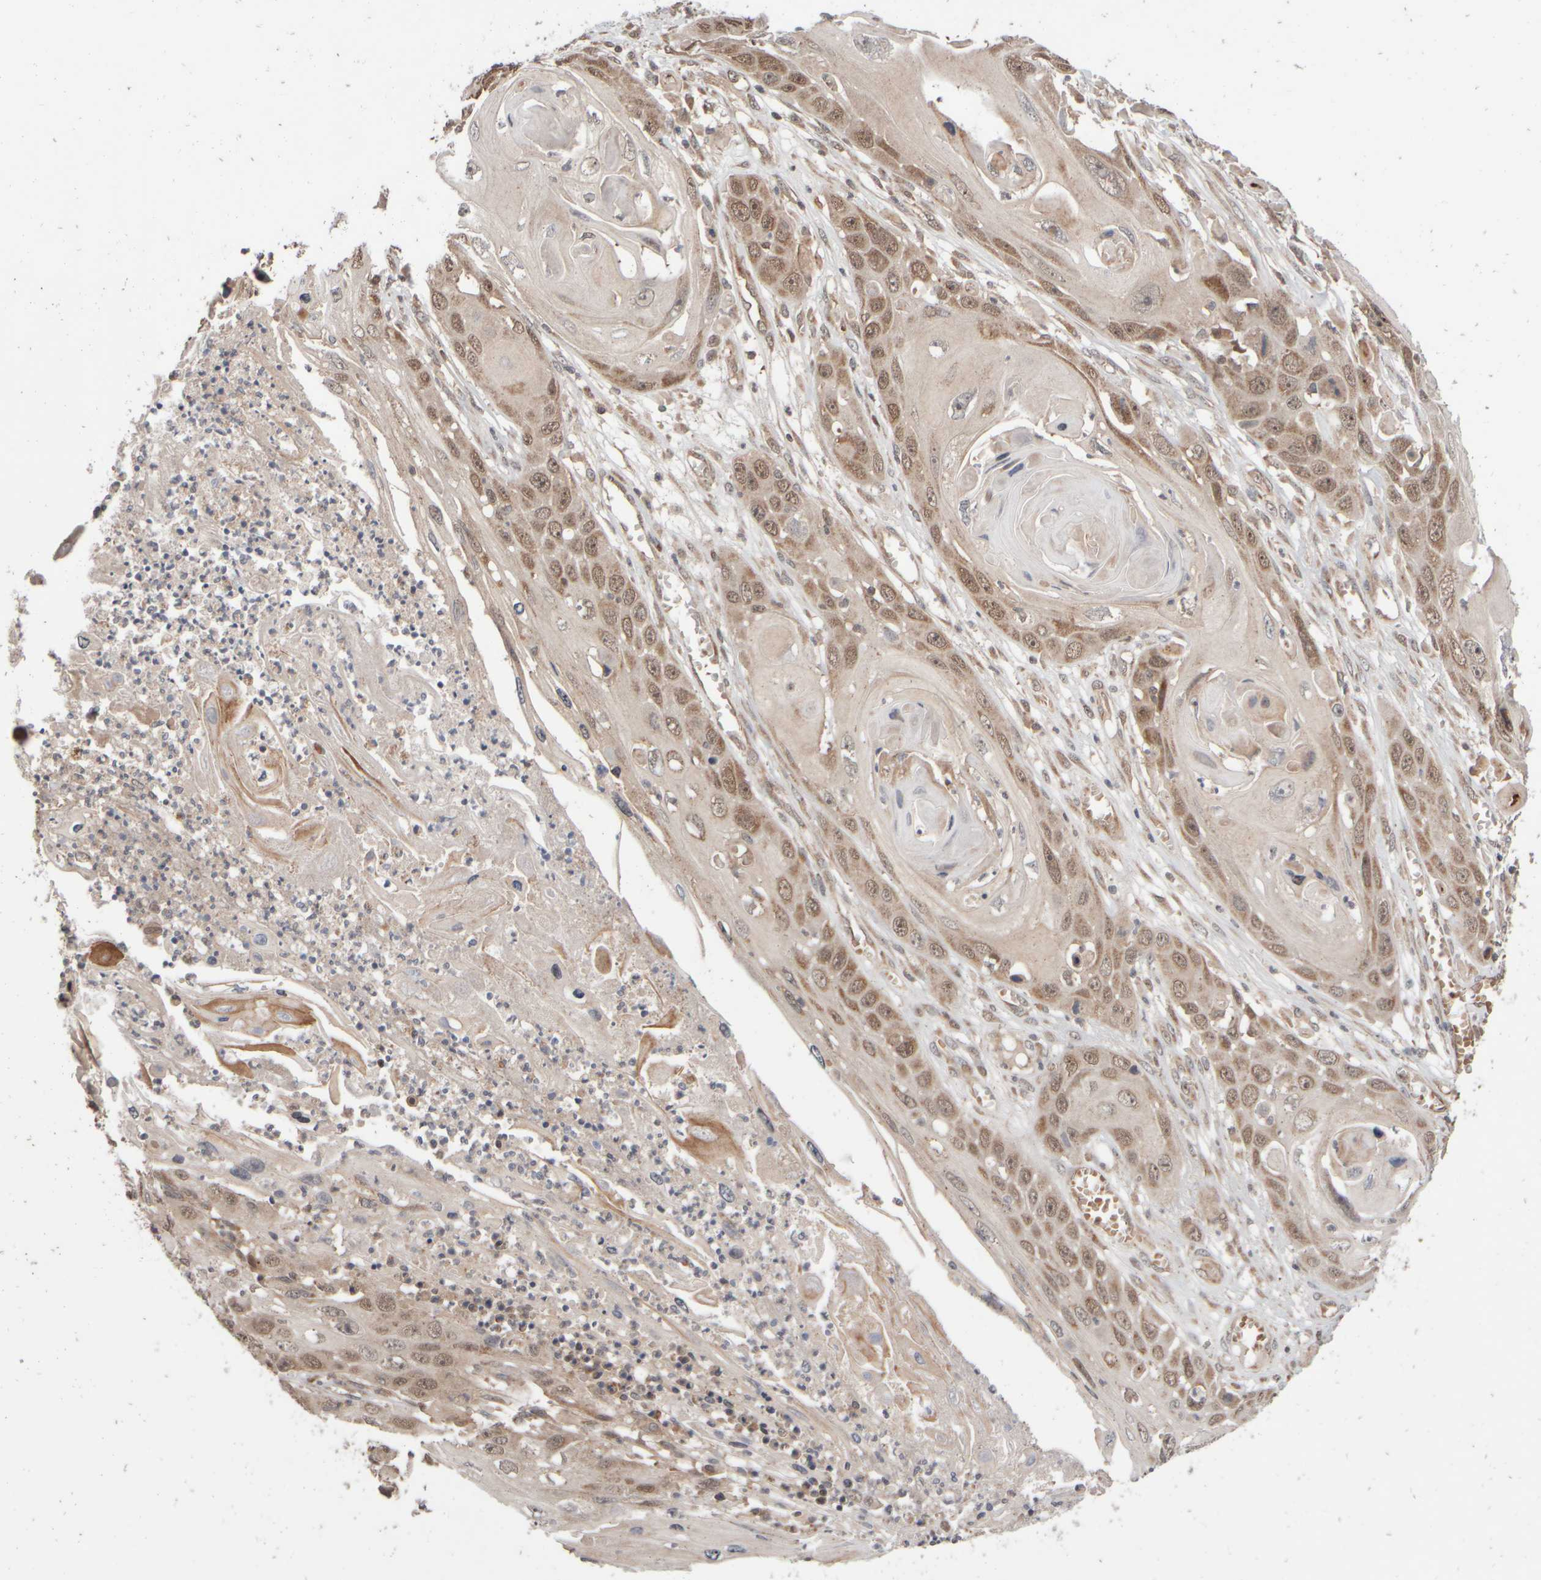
{"staining": {"intensity": "moderate", "quantity": ">75%", "location": "nuclear"}, "tissue": "skin cancer", "cell_type": "Tumor cells", "image_type": "cancer", "snomed": [{"axis": "morphology", "description": "Squamous cell carcinoma, NOS"}, {"axis": "topography", "description": "Skin"}], "caption": "High-magnification brightfield microscopy of skin cancer stained with DAB (brown) and counterstained with hematoxylin (blue). tumor cells exhibit moderate nuclear positivity is identified in approximately>75% of cells.", "gene": "ABHD11", "patient": {"sex": "male", "age": 55}}